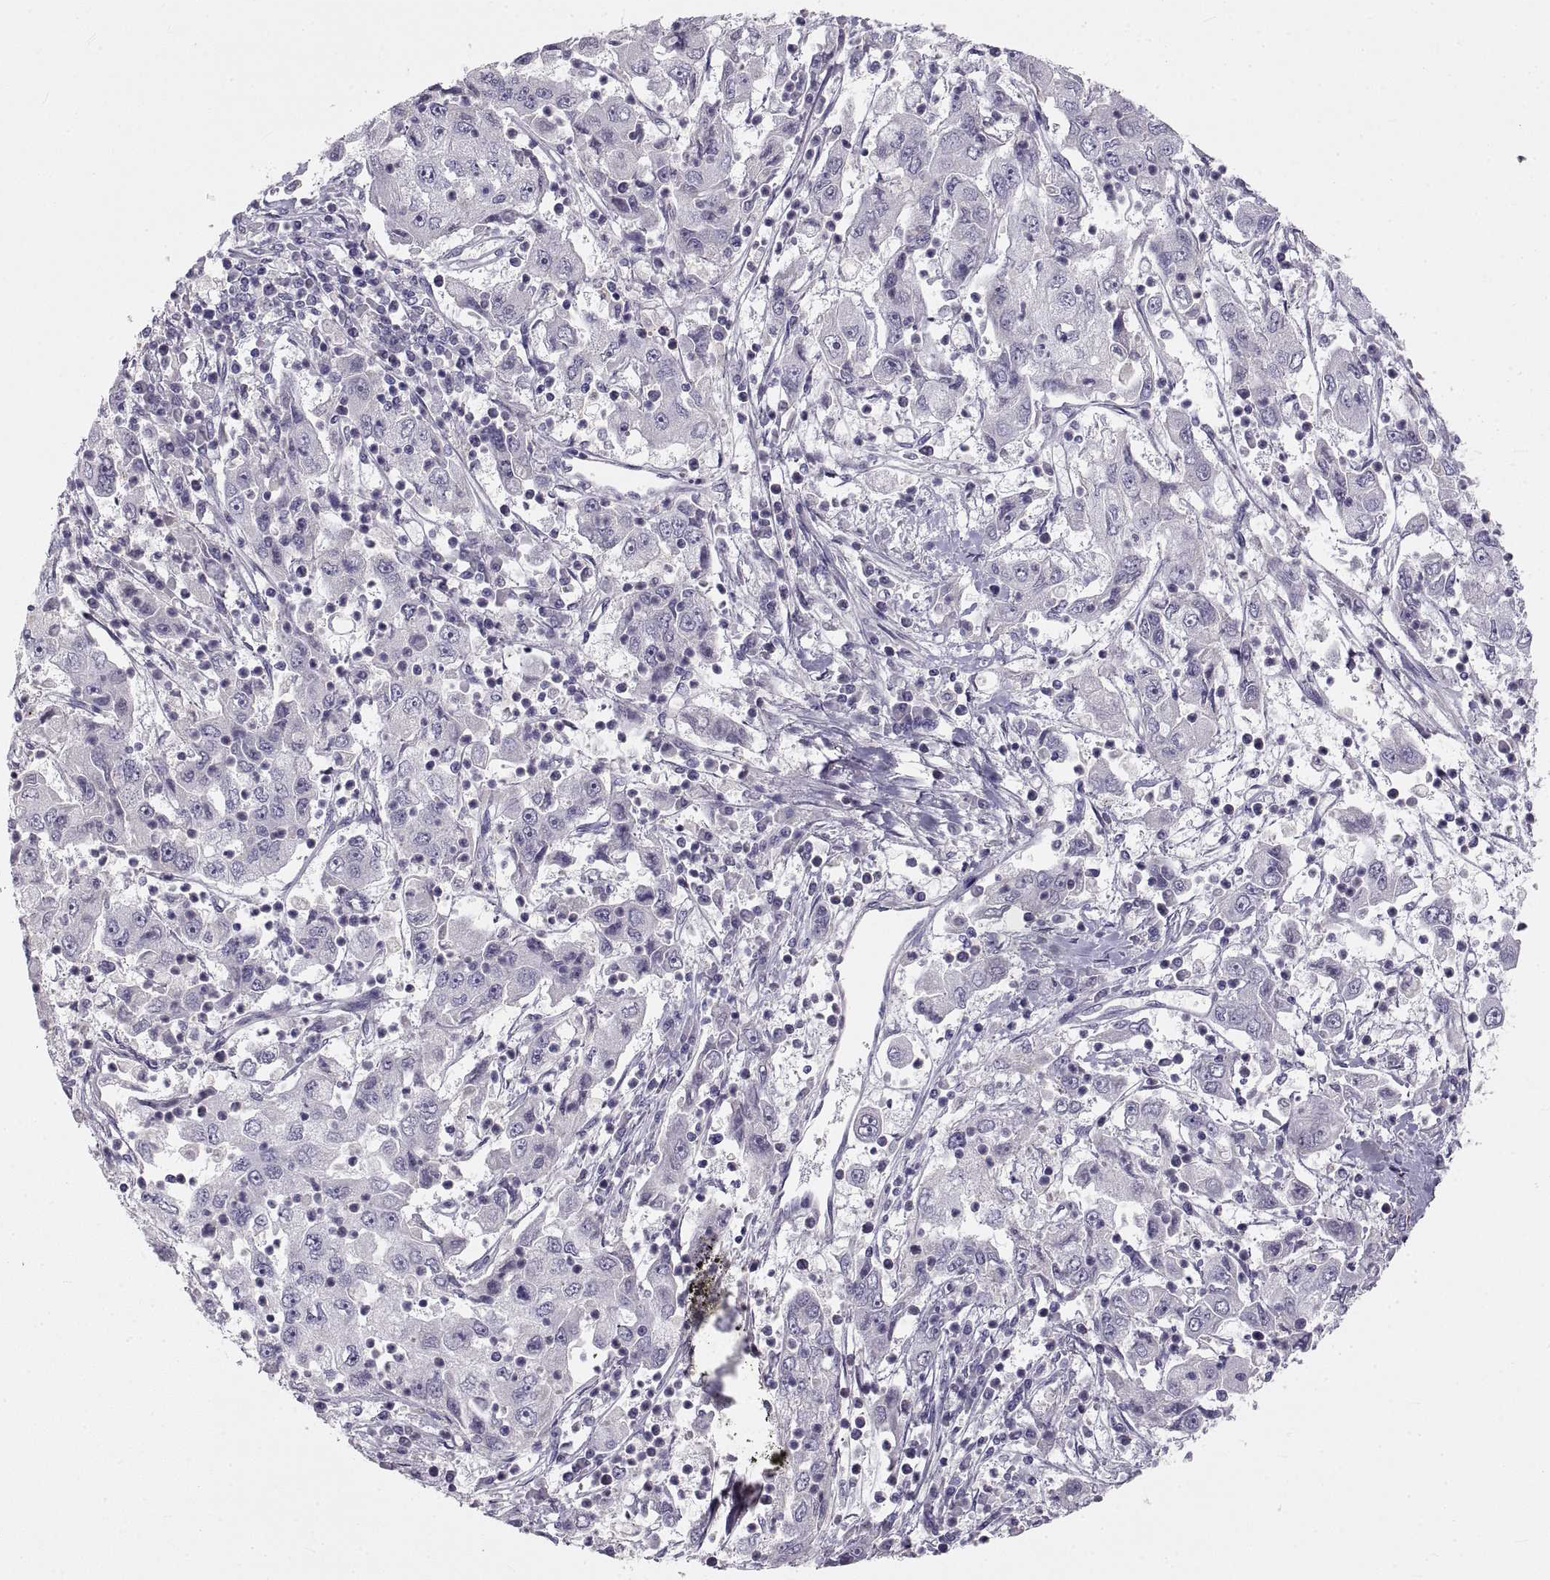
{"staining": {"intensity": "negative", "quantity": "none", "location": "none"}, "tissue": "cervical cancer", "cell_type": "Tumor cells", "image_type": "cancer", "snomed": [{"axis": "morphology", "description": "Squamous cell carcinoma, NOS"}, {"axis": "topography", "description": "Cervix"}], "caption": "This is a photomicrograph of immunohistochemistry (IHC) staining of cervical cancer (squamous cell carcinoma), which shows no expression in tumor cells.", "gene": "CRYBB3", "patient": {"sex": "female", "age": 36}}